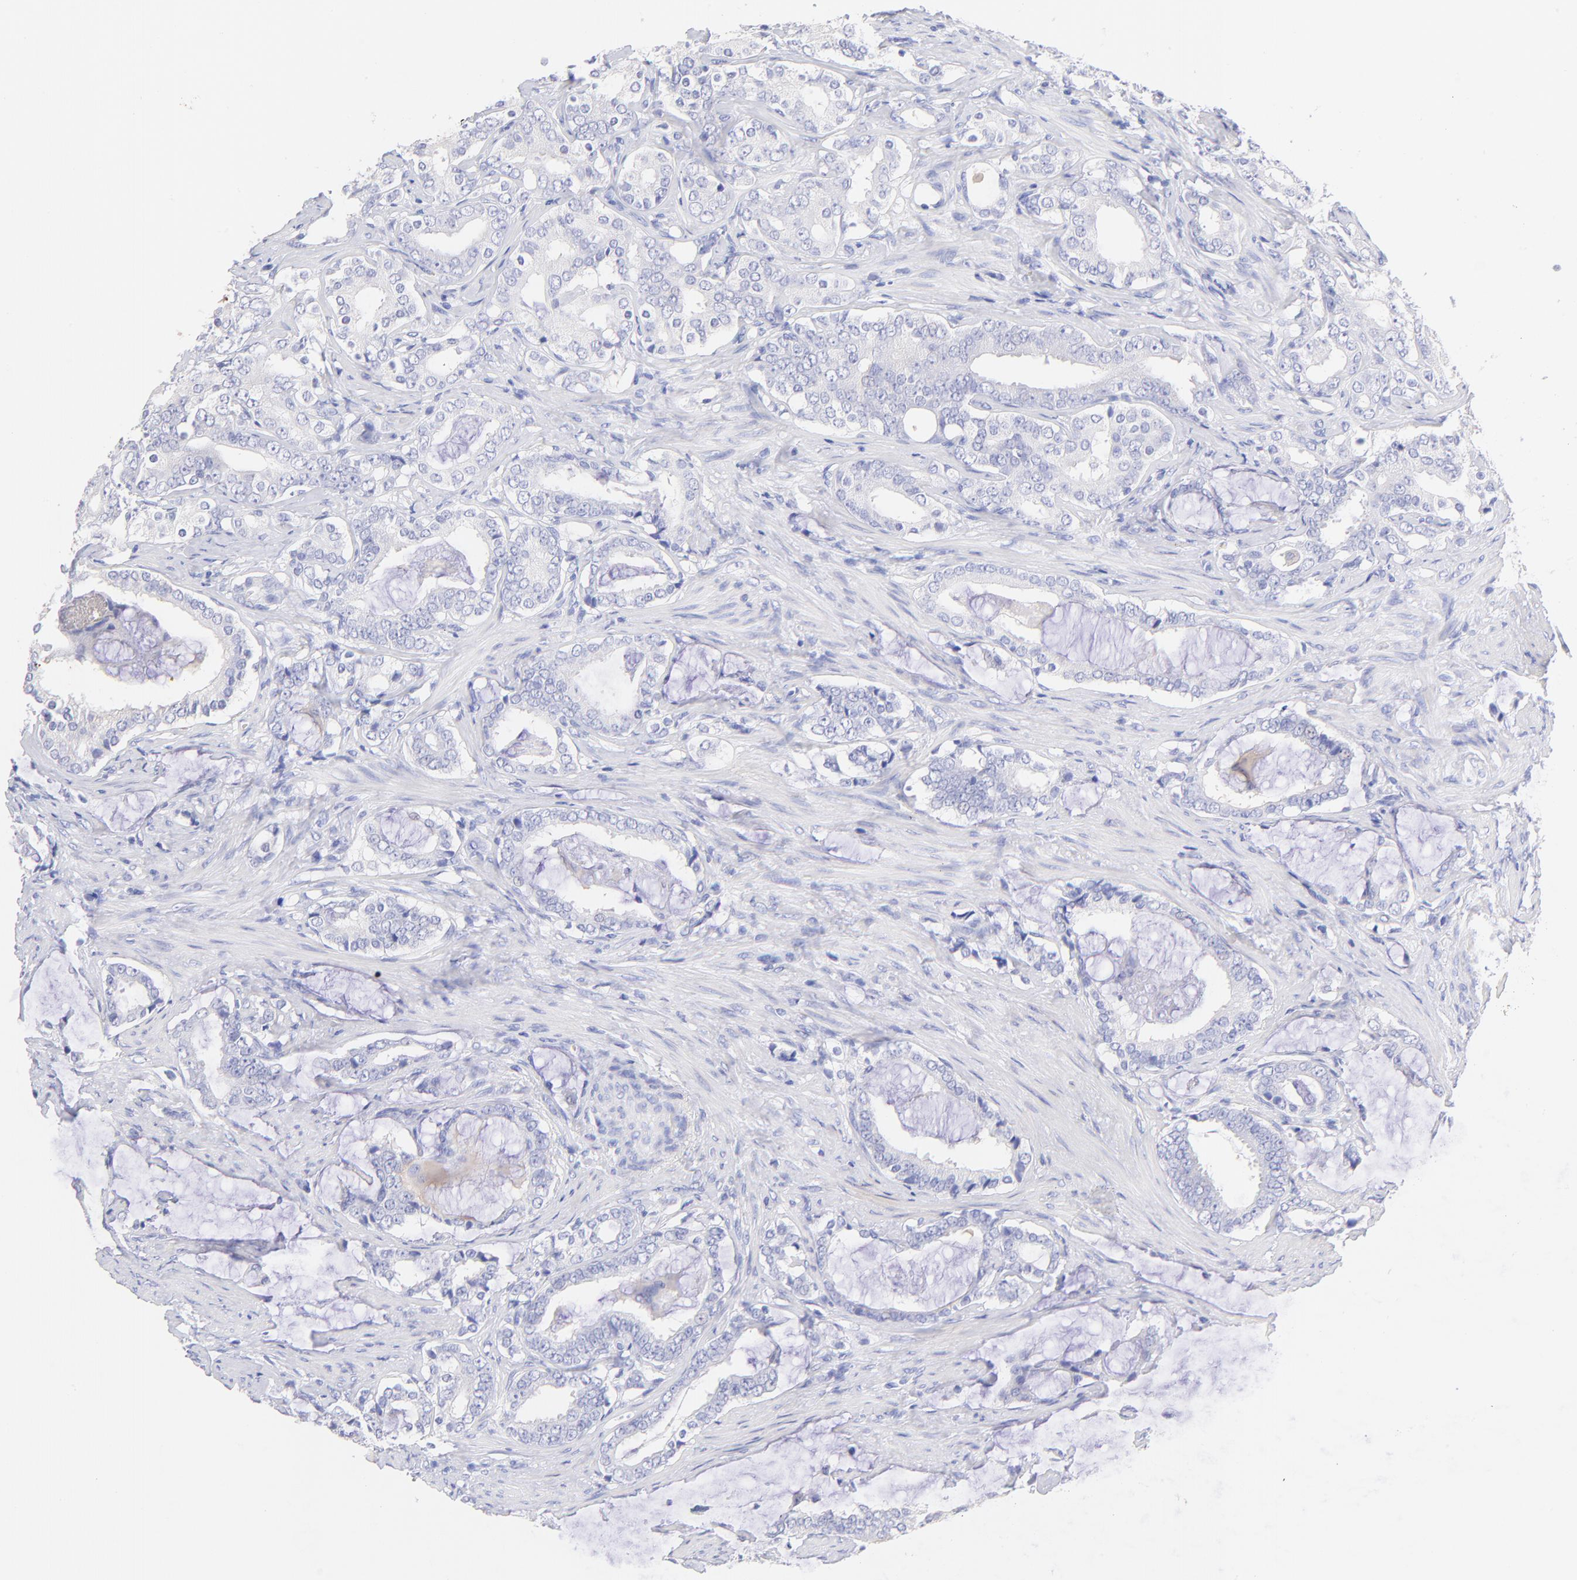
{"staining": {"intensity": "negative", "quantity": "none", "location": "none"}, "tissue": "prostate cancer", "cell_type": "Tumor cells", "image_type": "cancer", "snomed": [{"axis": "morphology", "description": "Adenocarcinoma, Low grade"}, {"axis": "topography", "description": "Prostate"}], "caption": "A photomicrograph of human adenocarcinoma (low-grade) (prostate) is negative for staining in tumor cells.", "gene": "FRMPD3", "patient": {"sex": "male", "age": 59}}